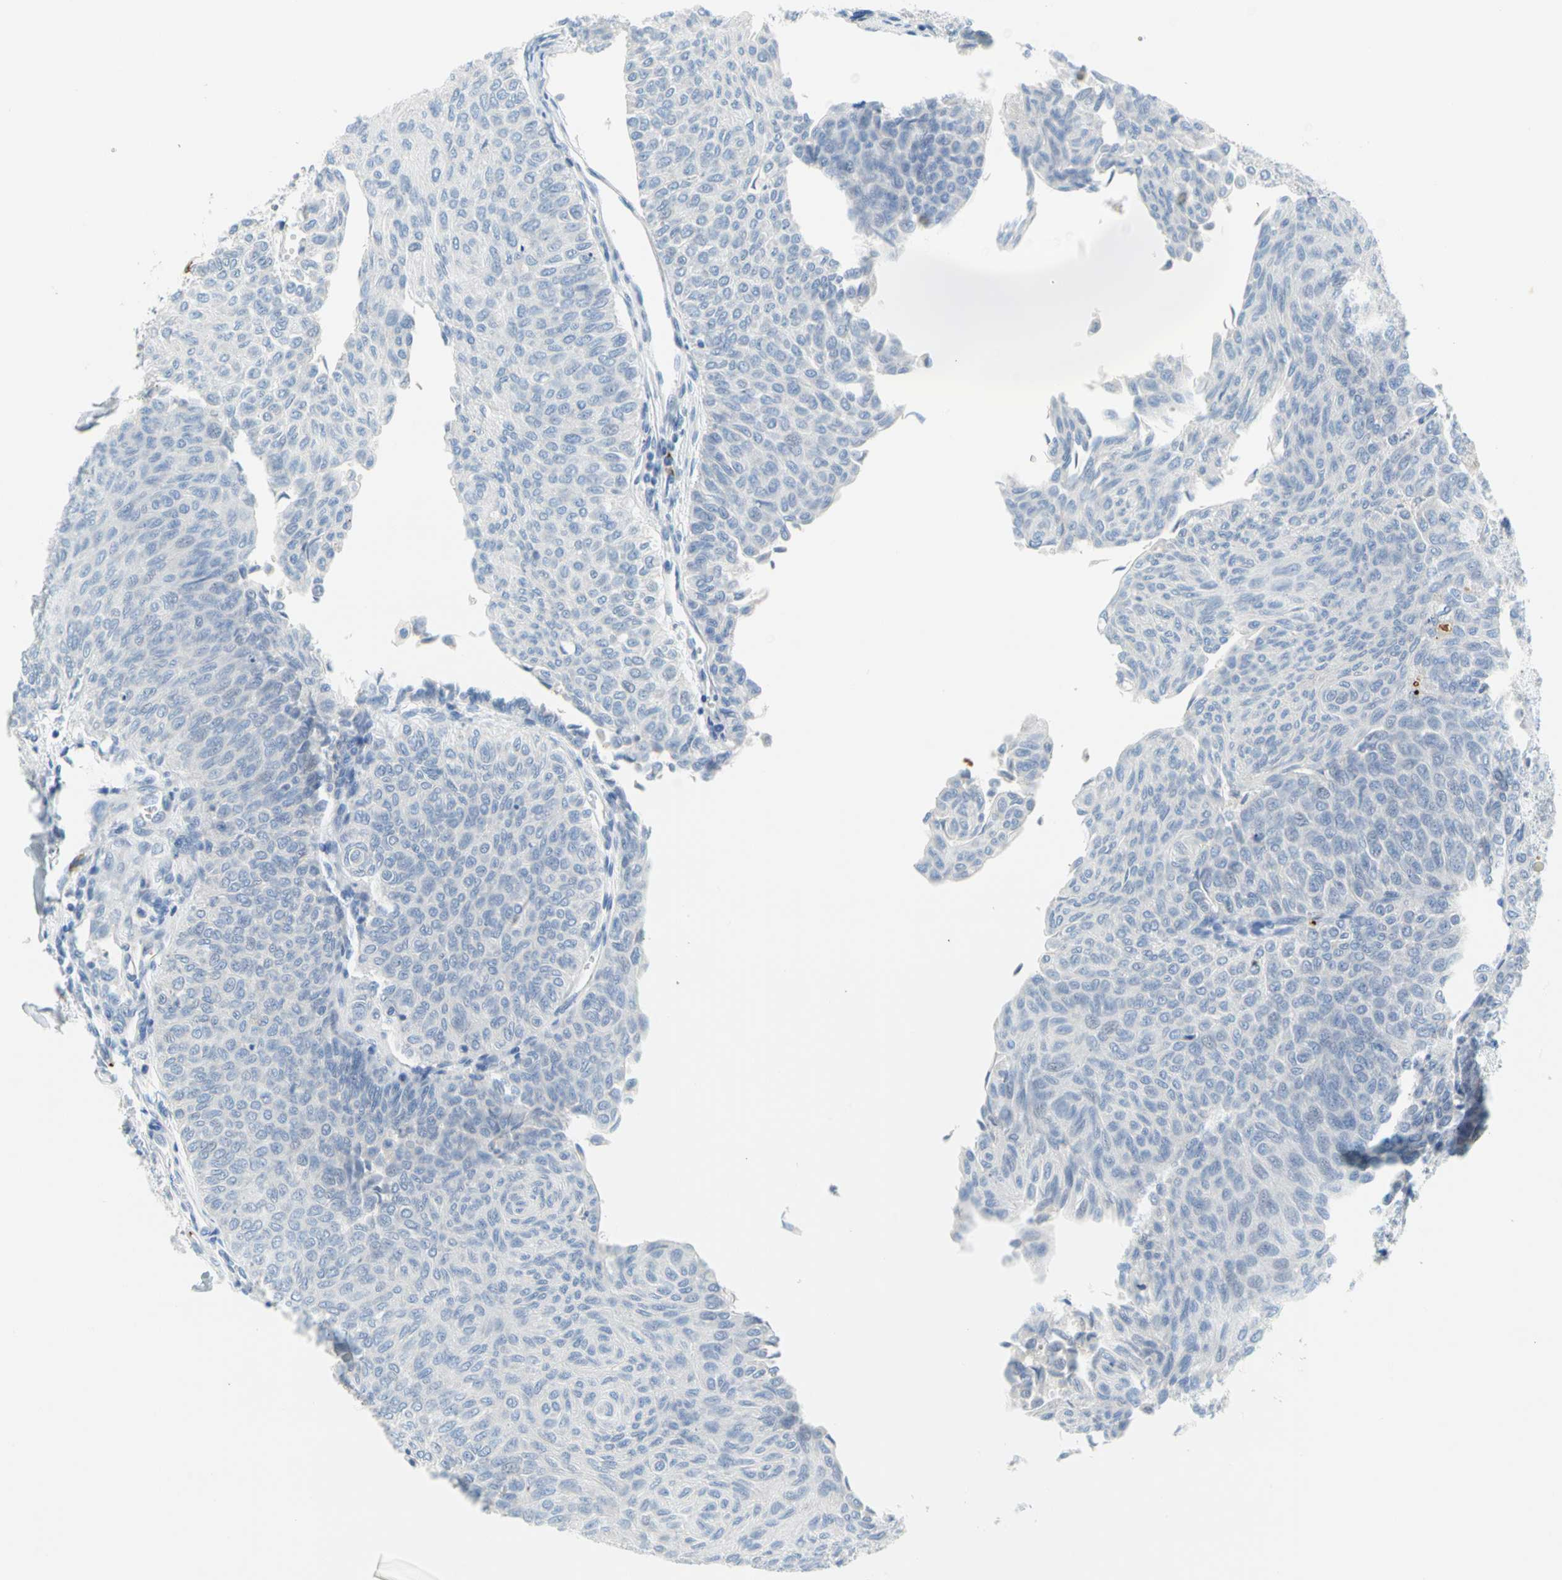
{"staining": {"intensity": "negative", "quantity": "none", "location": "none"}, "tissue": "urothelial cancer", "cell_type": "Tumor cells", "image_type": "cancer", "snomed": [{"axis": "morphology", "description": "Urothelial carcinoma, Low grade"}, {"axis": "topography", "description": "Urinary bladder"}], "caption": "Image shows no significant protein positivity in tumor cells of low-grade urothelial carcinoma. The staining was performed using DAB to visualize the protein expression in brown, while the nuclei were stained in blue with hematoxylin (Magnification: 20x).", "gene": "PPBP", "patient": {"sex": "male", "age": 78}}